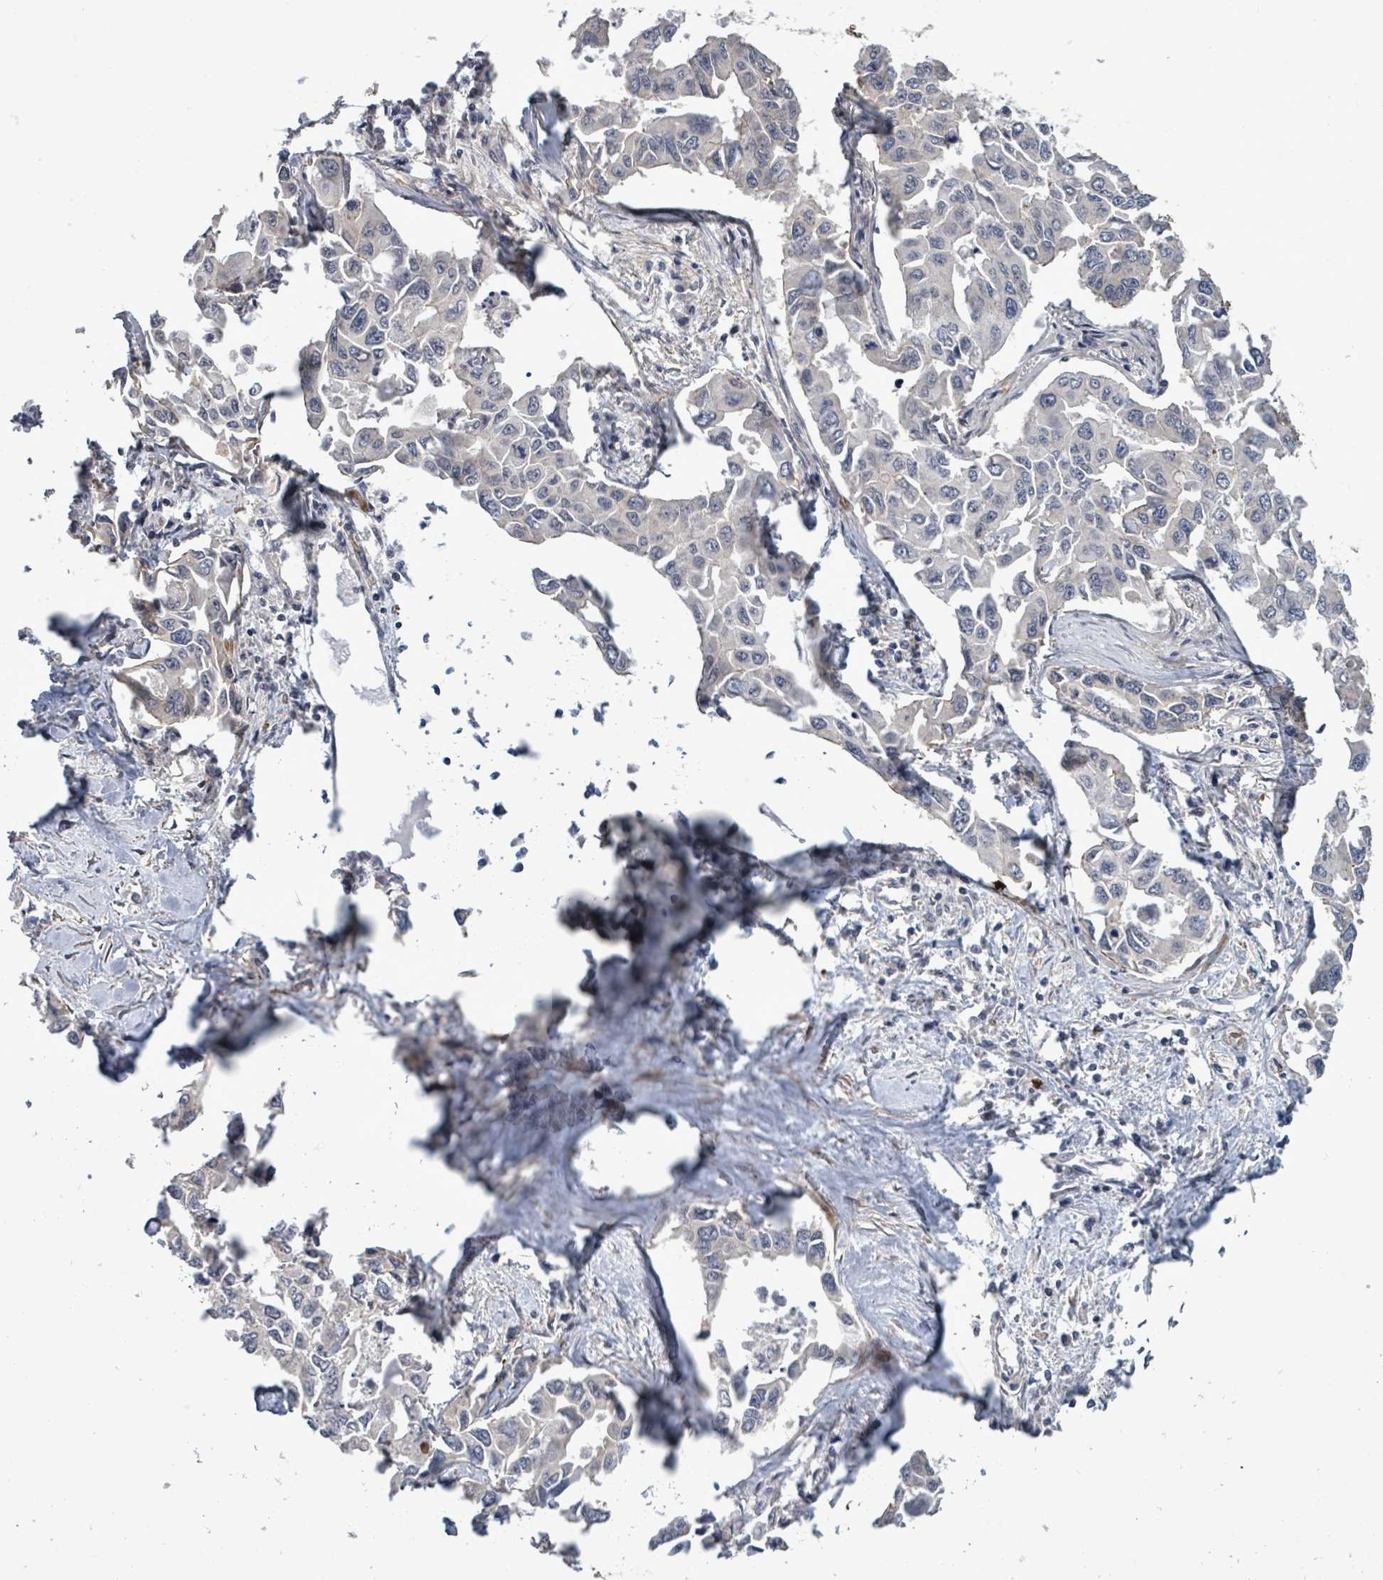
{"staining": {"intensity": "negative", "quantity": "none", "location": "none"}, "tissue": "lung cancer", "cell_type": "Tumor cells", "image_type": "cancer", "snomed": [{"axis": "morphology", "description": "Adenocarcinoma, NOS"}, {"axis": "topography", "description": "Lung"}], "caption": "Immunohistochemical staining of lung cancer exhibits no significant positivity in tumor cells.", "gene": "AMMECR1", "patient": {"sex": "male", "age": 64}}